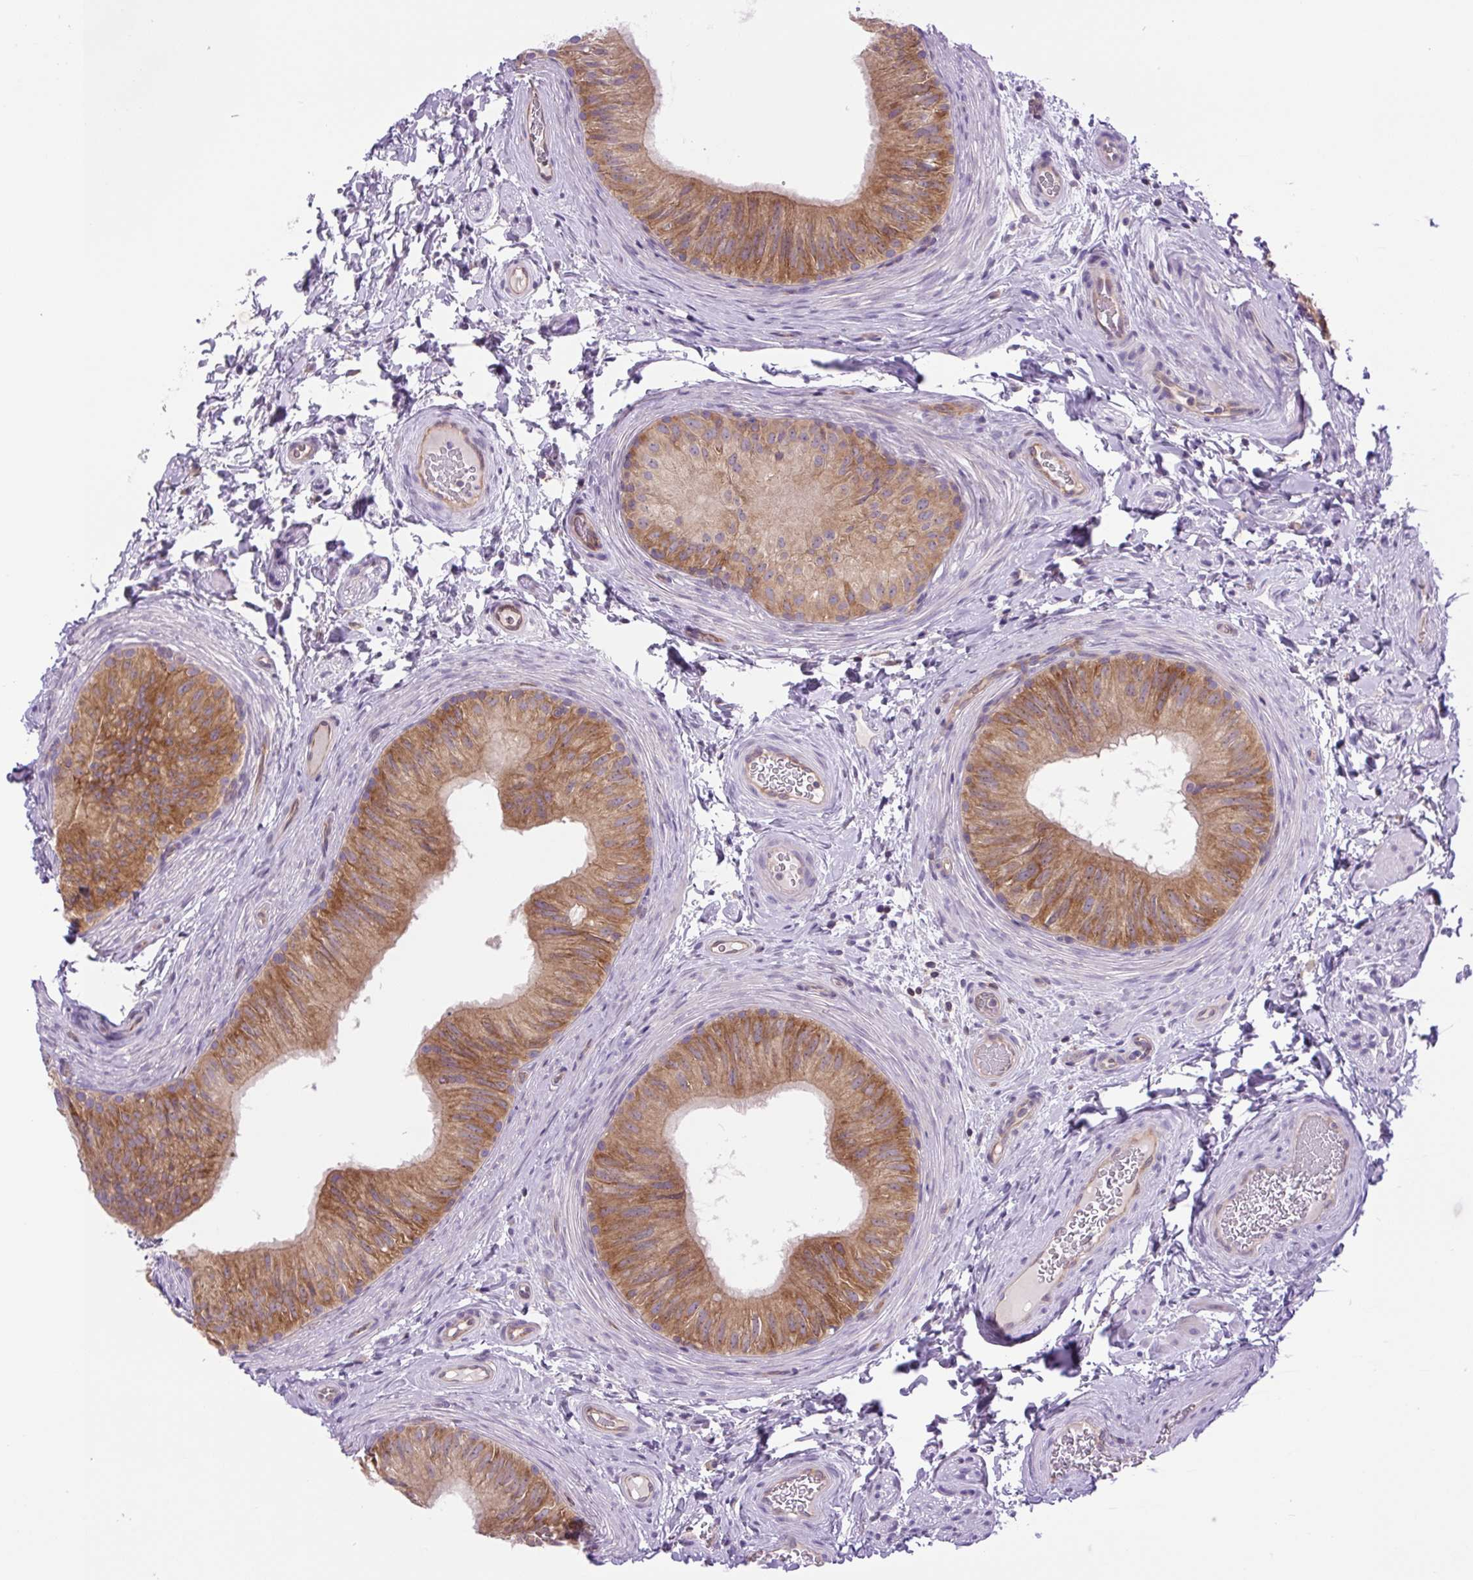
{"staining": {"intensity": "moderate", "quantity": ">75%", "location": "cytoplasmic/membranous"}, "tissue": "epididymis", "cell_type": "Glandular cells", "image_type": "normal", "snomed": [{"axis": "morphology", "description": "Normal tissue, NOS"}, {"axis": "topography", "description": "Epididymis"}], "caption": "Immunohistochemistry image of unremarkable human epididymis stained for a protein (brown), which displays medium levels of moderate cytoplasmic/membranous positivity in about >75% of glandular cells.", "gene": "MINK1", "patient": {"sex": "male", "age": 24}}